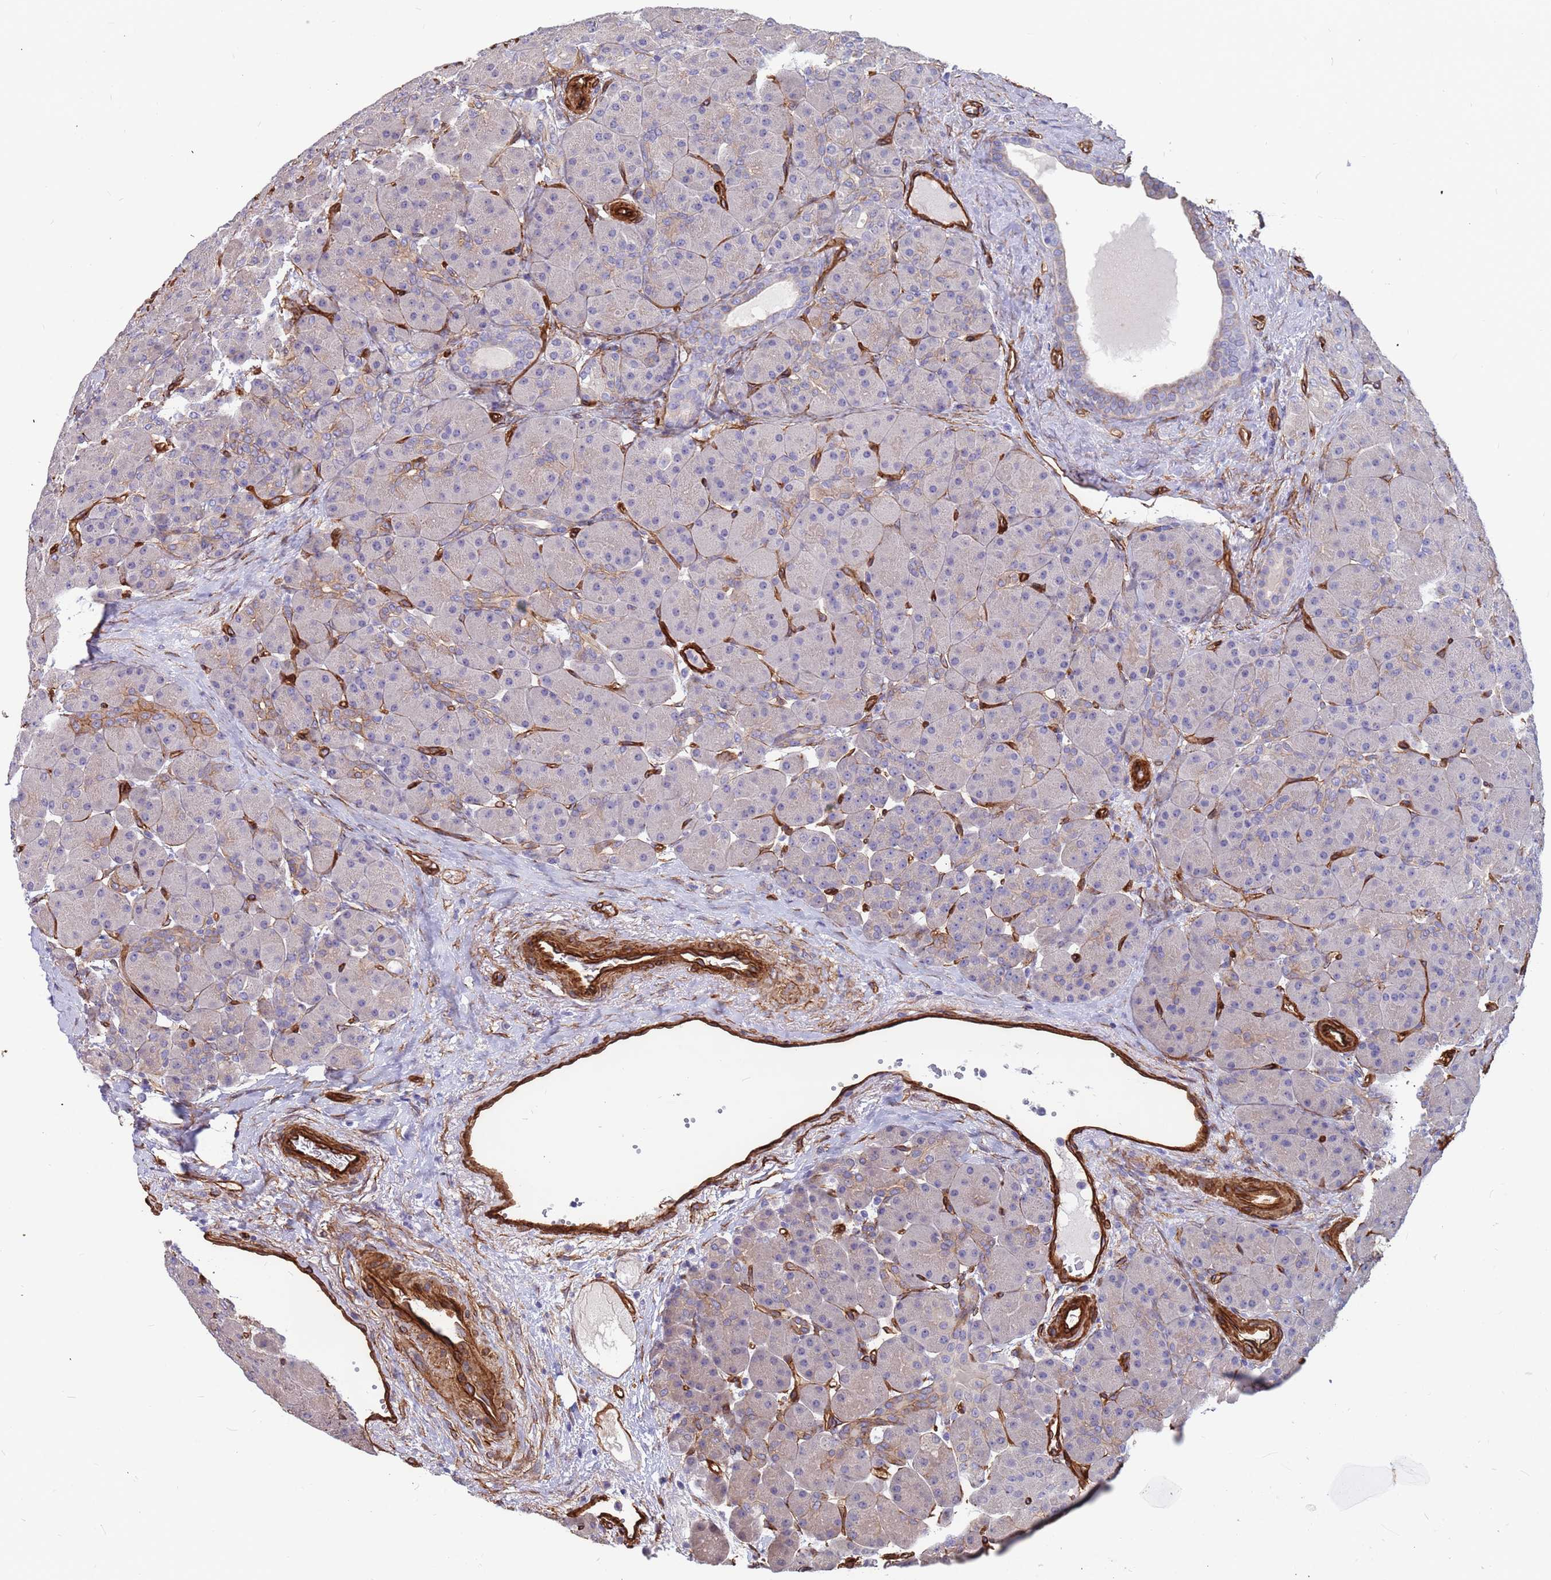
{"staining": {"intensity": "moderate", "quantity": "<25%", "location": "cytoplasmic/membranous"}, "tissue": "pancreas", "cell_type": "Exocrine glandular cells", "image_type": "normal", "snomed": [{"axis": "morphology", "description": "Normal tissue, NOS"}, {"axis": "topography", "description": "Pancreas"}], "caption": "Pancreas stained with DAB (3,3'-diaminobenzidine) immunohistochemistry (IHC) shows low levels of moderate cytoplasmic/membranous expression in about <25% of exocrine glandular cells. Nuclei are stained in blue.", "gene": "EHD2", "patient": {"sex": "male", "age": 66}}